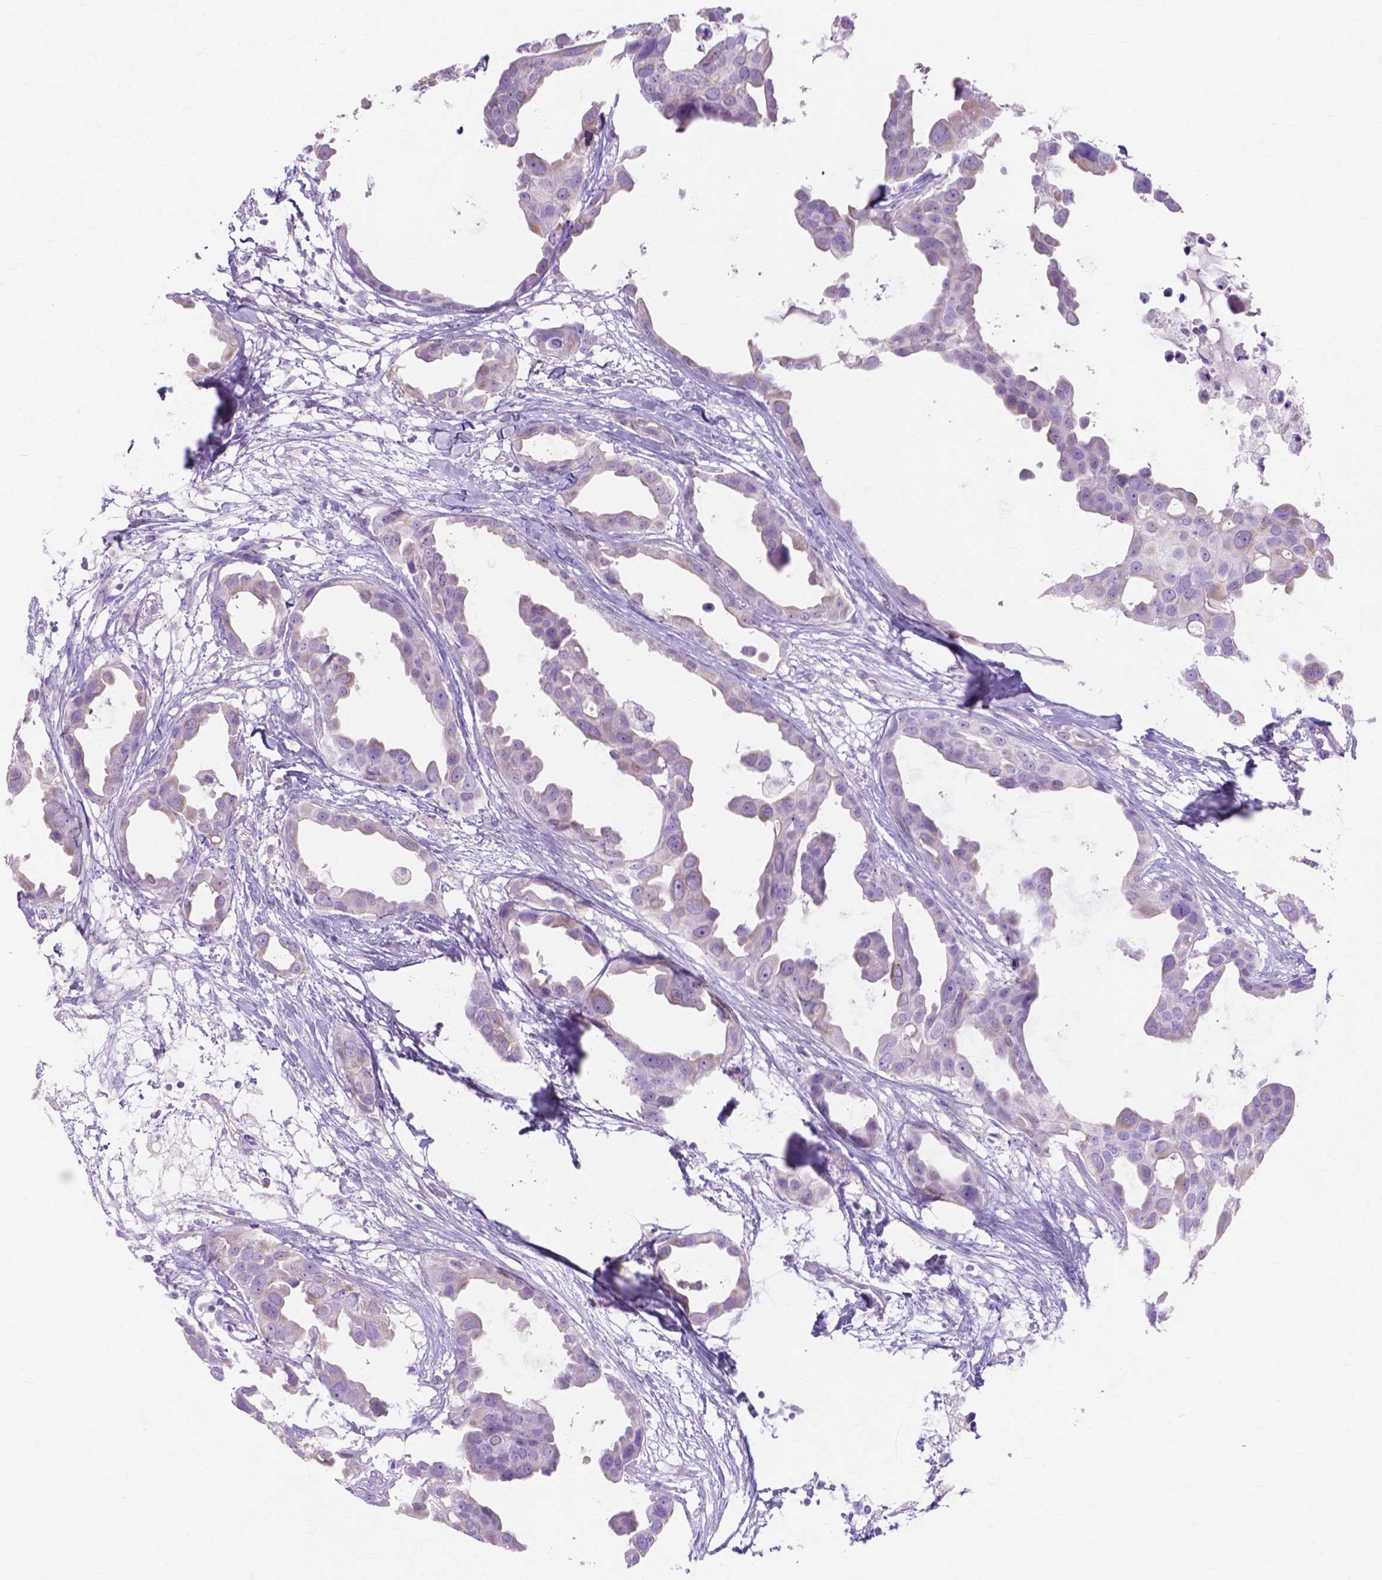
{"staining": {"intensity": "negative", "quantity": "none", "location": "none"}, "tissue": "breast cancer", "cell_type": "Tumor cells", "image_type": "cancer", "snomed": [{"axis": "morphology", "description": "Duct carcinoma"}, {"axis": "topography", "description": "Breast"}], "caption": "The photomicrograph exhibits no significant staining in tumor cells of breast cancer. (DAB immunohistochemistry with hematoxylin counter stain).", "gene": "MBLAC1", "patient": {"sex": "female", "age": 38}}